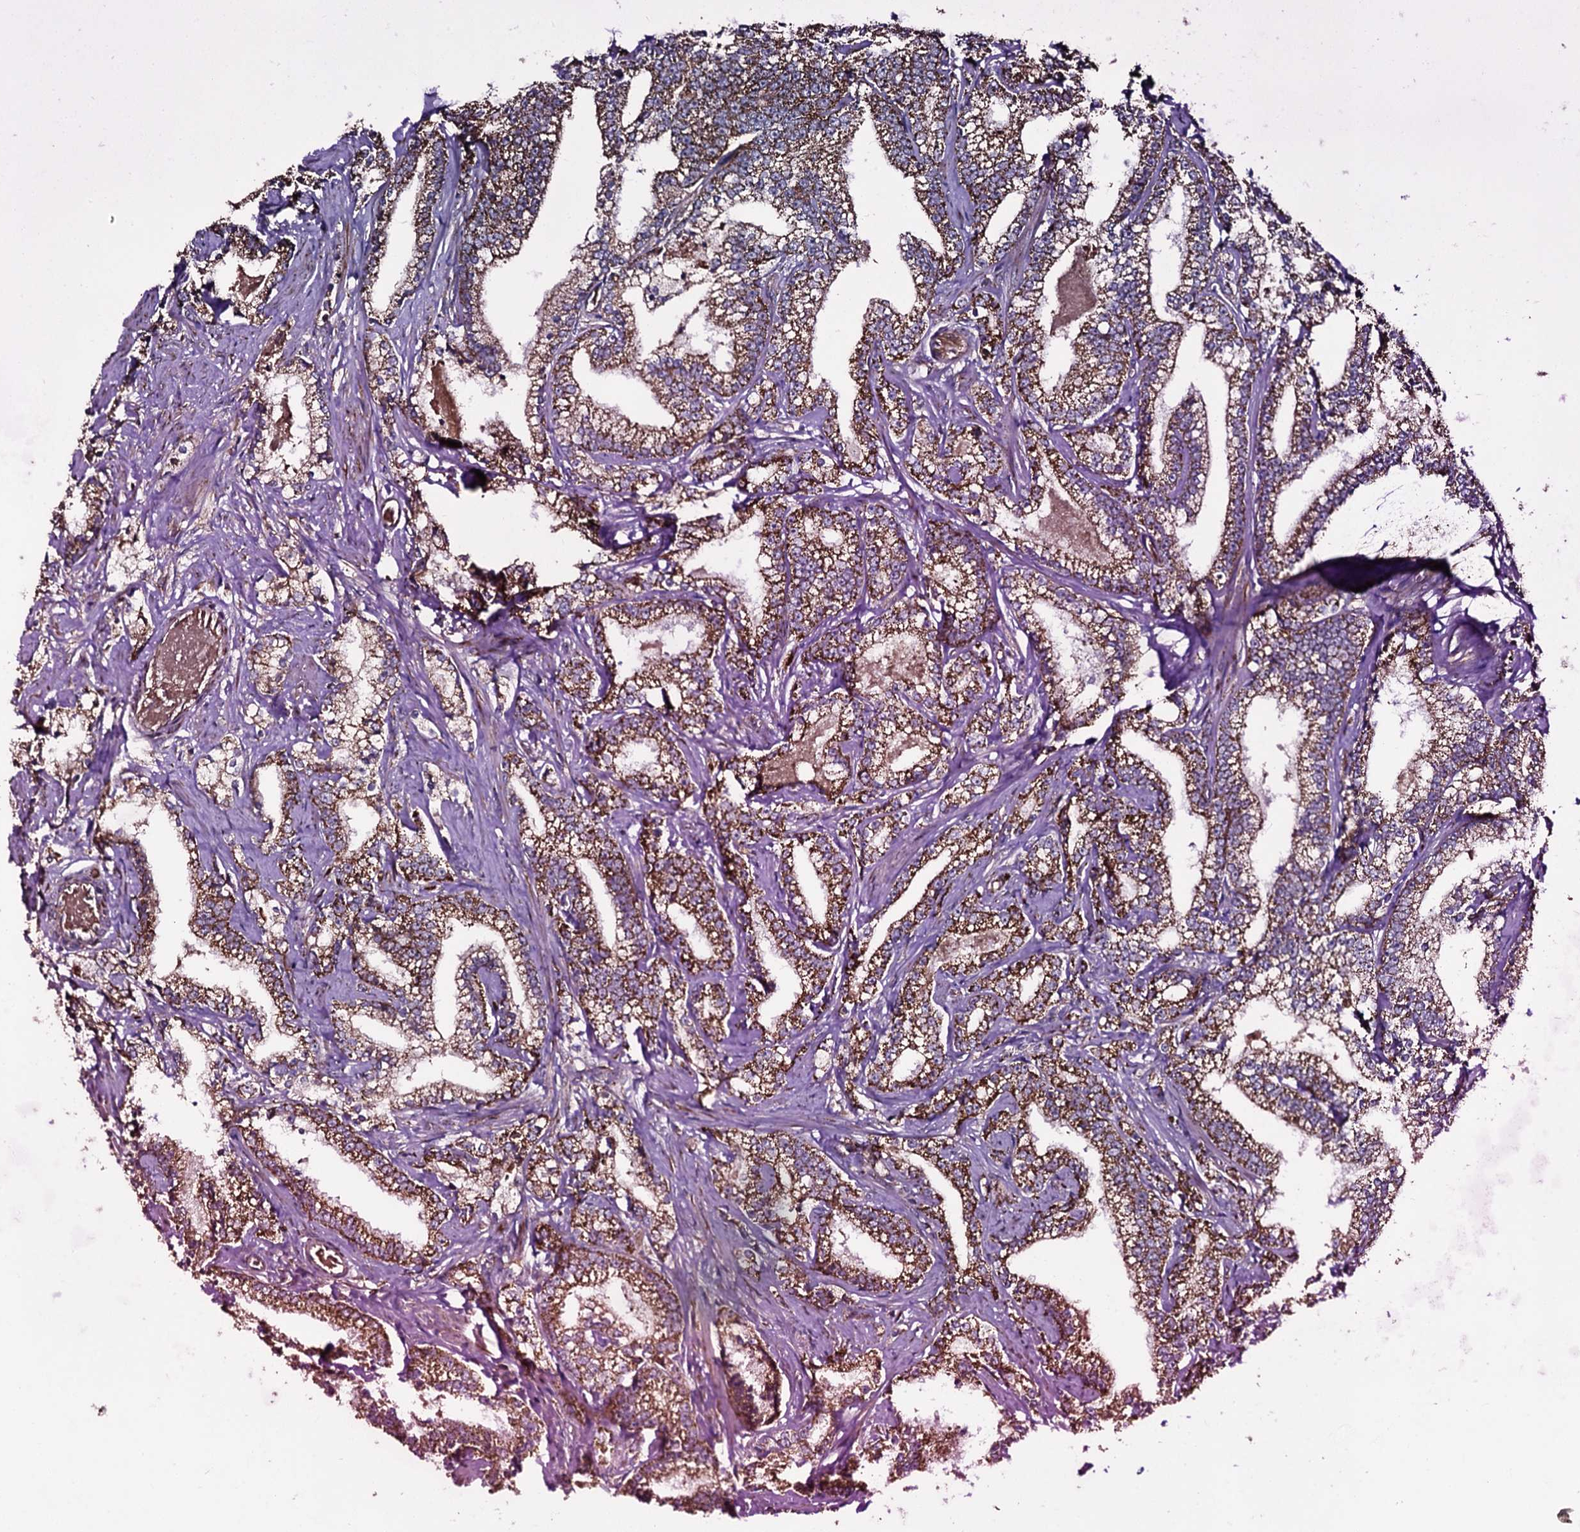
{"staining": {"intensity": "moderate", "quantity": ">75%", "location": "cytoplasmic/membranous"}, "tissue": "prostate cancer", "cell_type": "Tumor cells", "image_type": "cancer", "snomed": [{"axis": "morphology", "description": "Adenocarcinoma, High grade"}, {"axis": "topography", "description": "Prostate and seminal vesicle, NOS"}], "caption": "IHC (DAB) staining of human prostate adenocarcinoma (high-grade) reveals moderate cytoplasmic/membranous protein positivity in approximately >75% of tumor cells. The staining was performed using DAB (3,3'-diaminobenzidine), with brown indicating positive protein expression. Nuclei are stained blue with hematoxylin.", "gene": "ACSS3", "patient": {"sex": "male", "age": 67}}